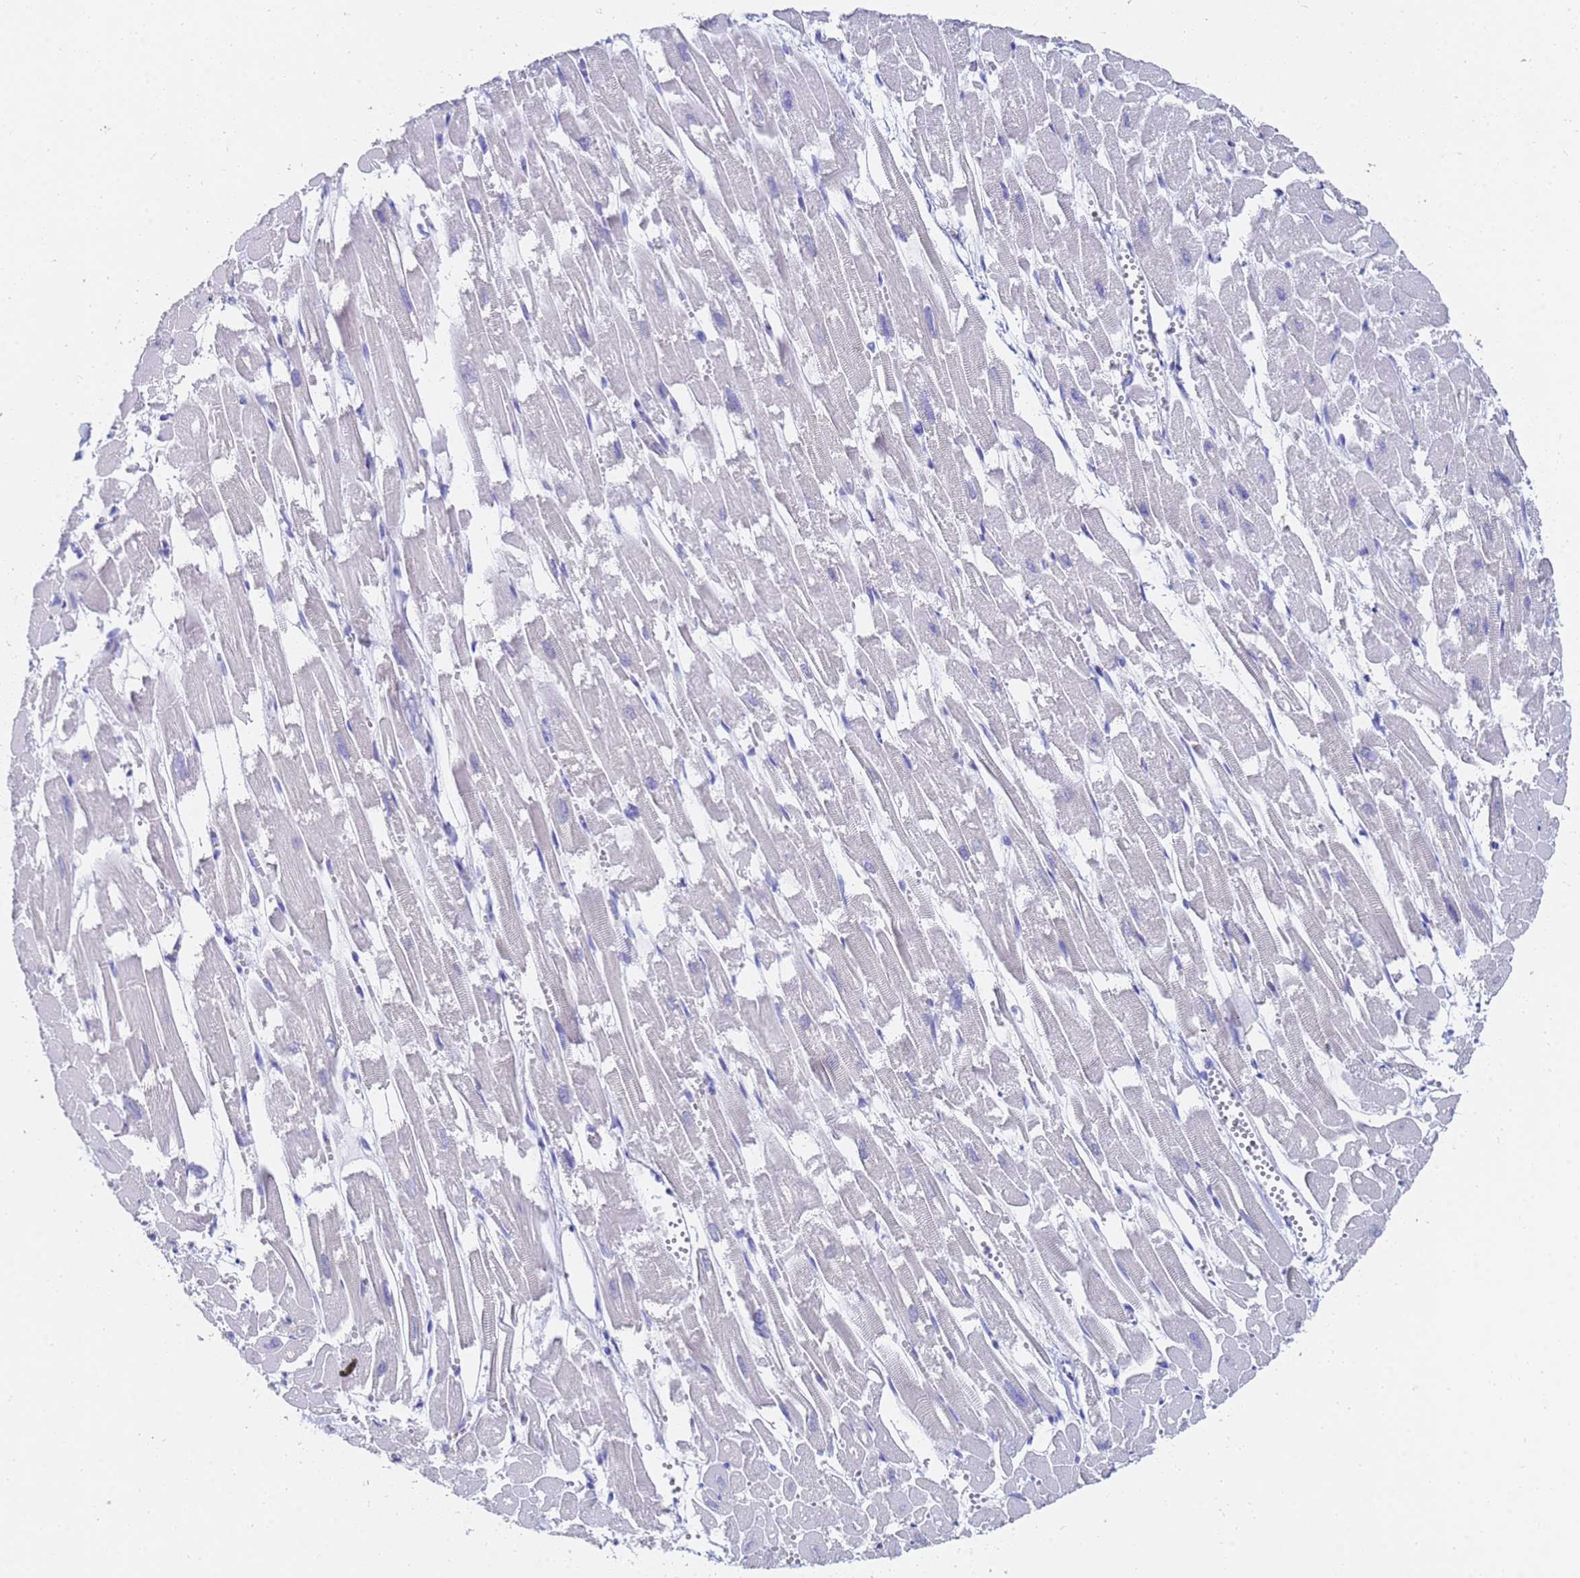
{"staining": {"intensity": "negative", "quantity": "none", "location": "none"}, "tissue": "heart muscle", "cell_type": "Cardiomyocytes", "image_type": "normal", "snomed": [{"axis": "morphology", "description": "Normal tissue, NOS"}, {"axis": "topography", "description": "Heart"}], "caption": "Micrograph shows no protein expression in cardiomyocytes of benign heart muscle. (DAB immunohistochemistry with hematoxylin counter stain).", "gene": "C2orf72", "patient": {"sex": "male", "age": 54}}